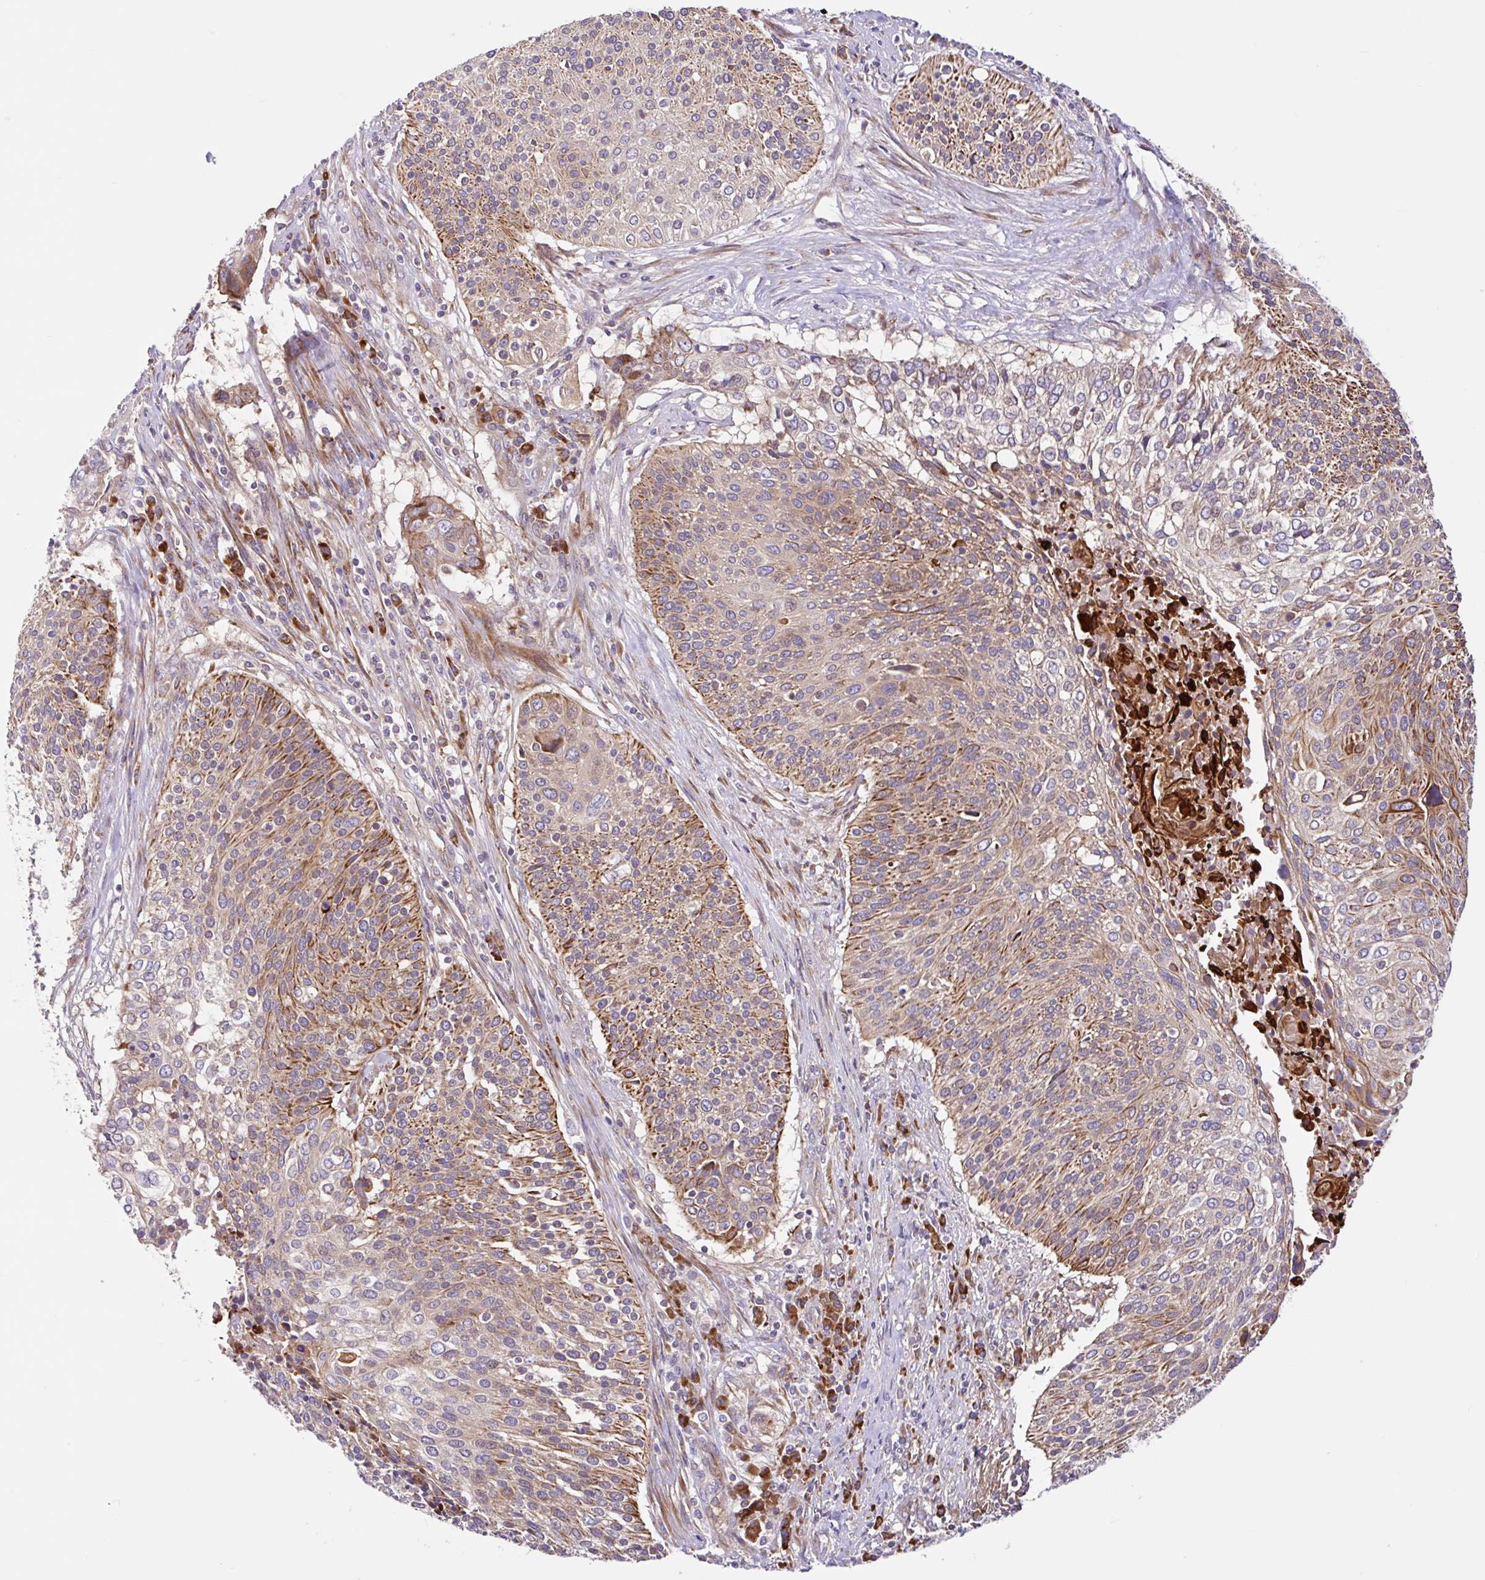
{"staining": {"intensity": "moderate", "quantity": ">75%", "location": "cytoplasmic/membranous"}, "tissue": "cervical cancer", "cell_type": "Tumor cells", "image_type": "cancer", "snomed": [{"axis": "morphology", "description": "Squamous cell carcinoma, NOS"}, {"axis": "topography", "description": "Cervix"}], "caption": "An IHC photomicrograph of tumor tissue is shown. Protein staining in brown labels moderate cytoplasmic/membranous positivity in cervical cancer (squamous cell carcinoma) within tumor cells.", "gene": "NTPCR", "patient": {"sex": "female", "age": 31}}